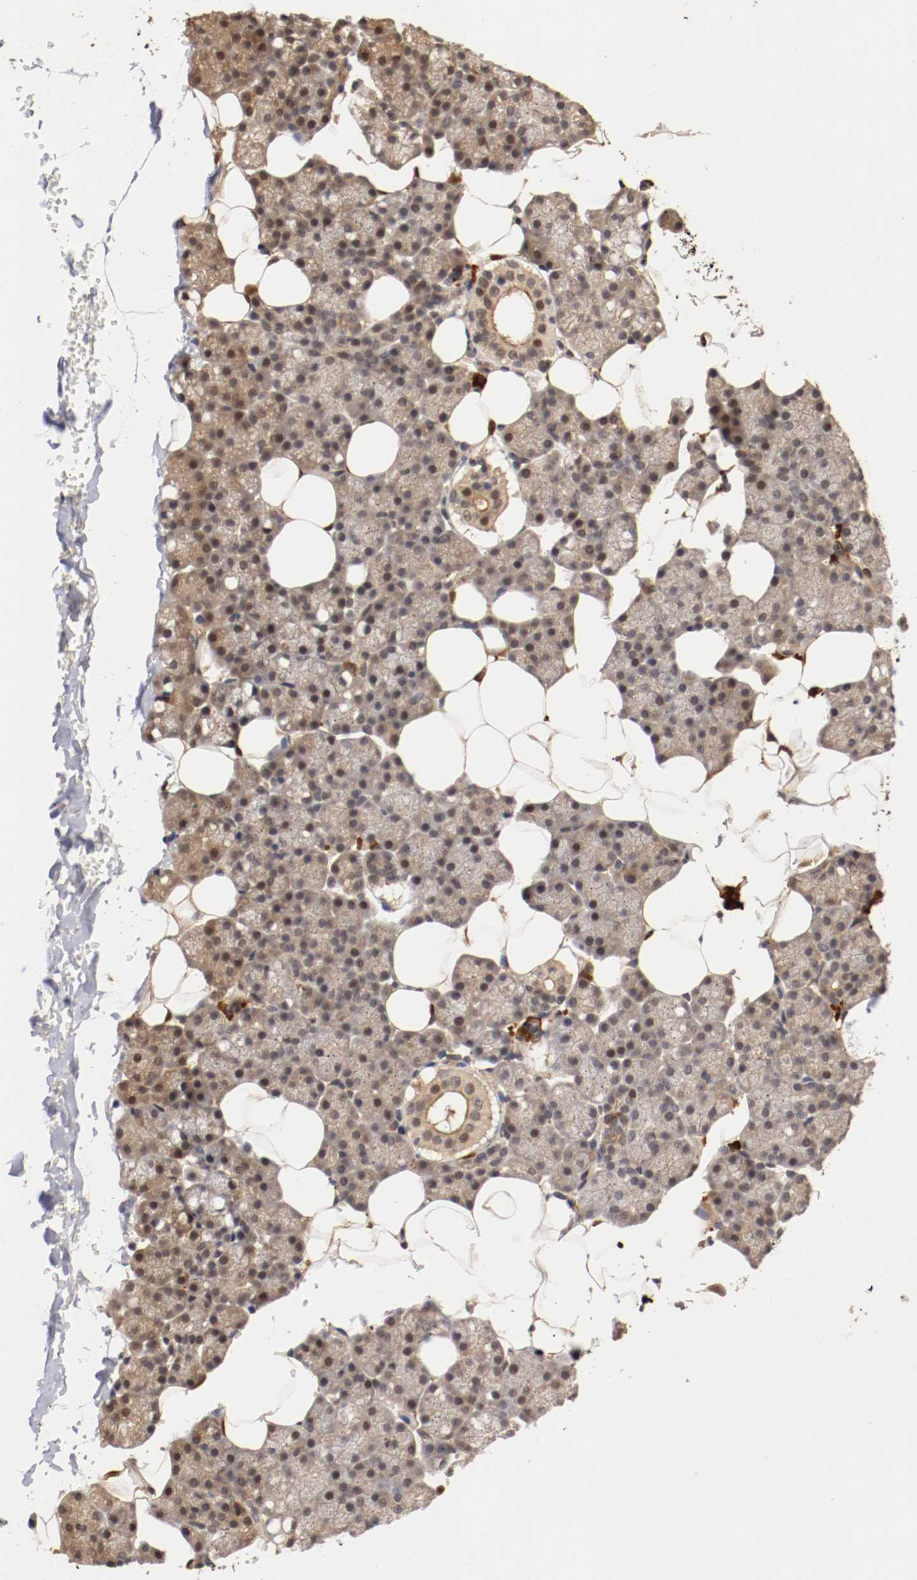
{"staining": {"intensity": "weak", "quantity": ">75%", "location": "cytoplasmic/membranous,nuclear"}, "tissue": "salivary gland", "cell_type": "Glandular cells", "image_type": "normal", "snomed": [{"axis": "morphology", "description": "Normal tissue, NOS"}, {"axis": "topography", "description": "Lymph node"}, {"axis": "topography", "description": "Salivary gland"}], "caption": "IHC staining of normal salivary gland, which shows low levels of weak cytoplasmic/membranous,nuclear staining in about >75% of glandular cells indicating weak cytoplasmic/membranous,nuclear protein expression. The staining was performed using DAB (brown) for protein detection and nuclei were counterstained in hematoxylin (blue).", "gene": "DNMT3B", "patient": {"sex": "male", "age": 8}}